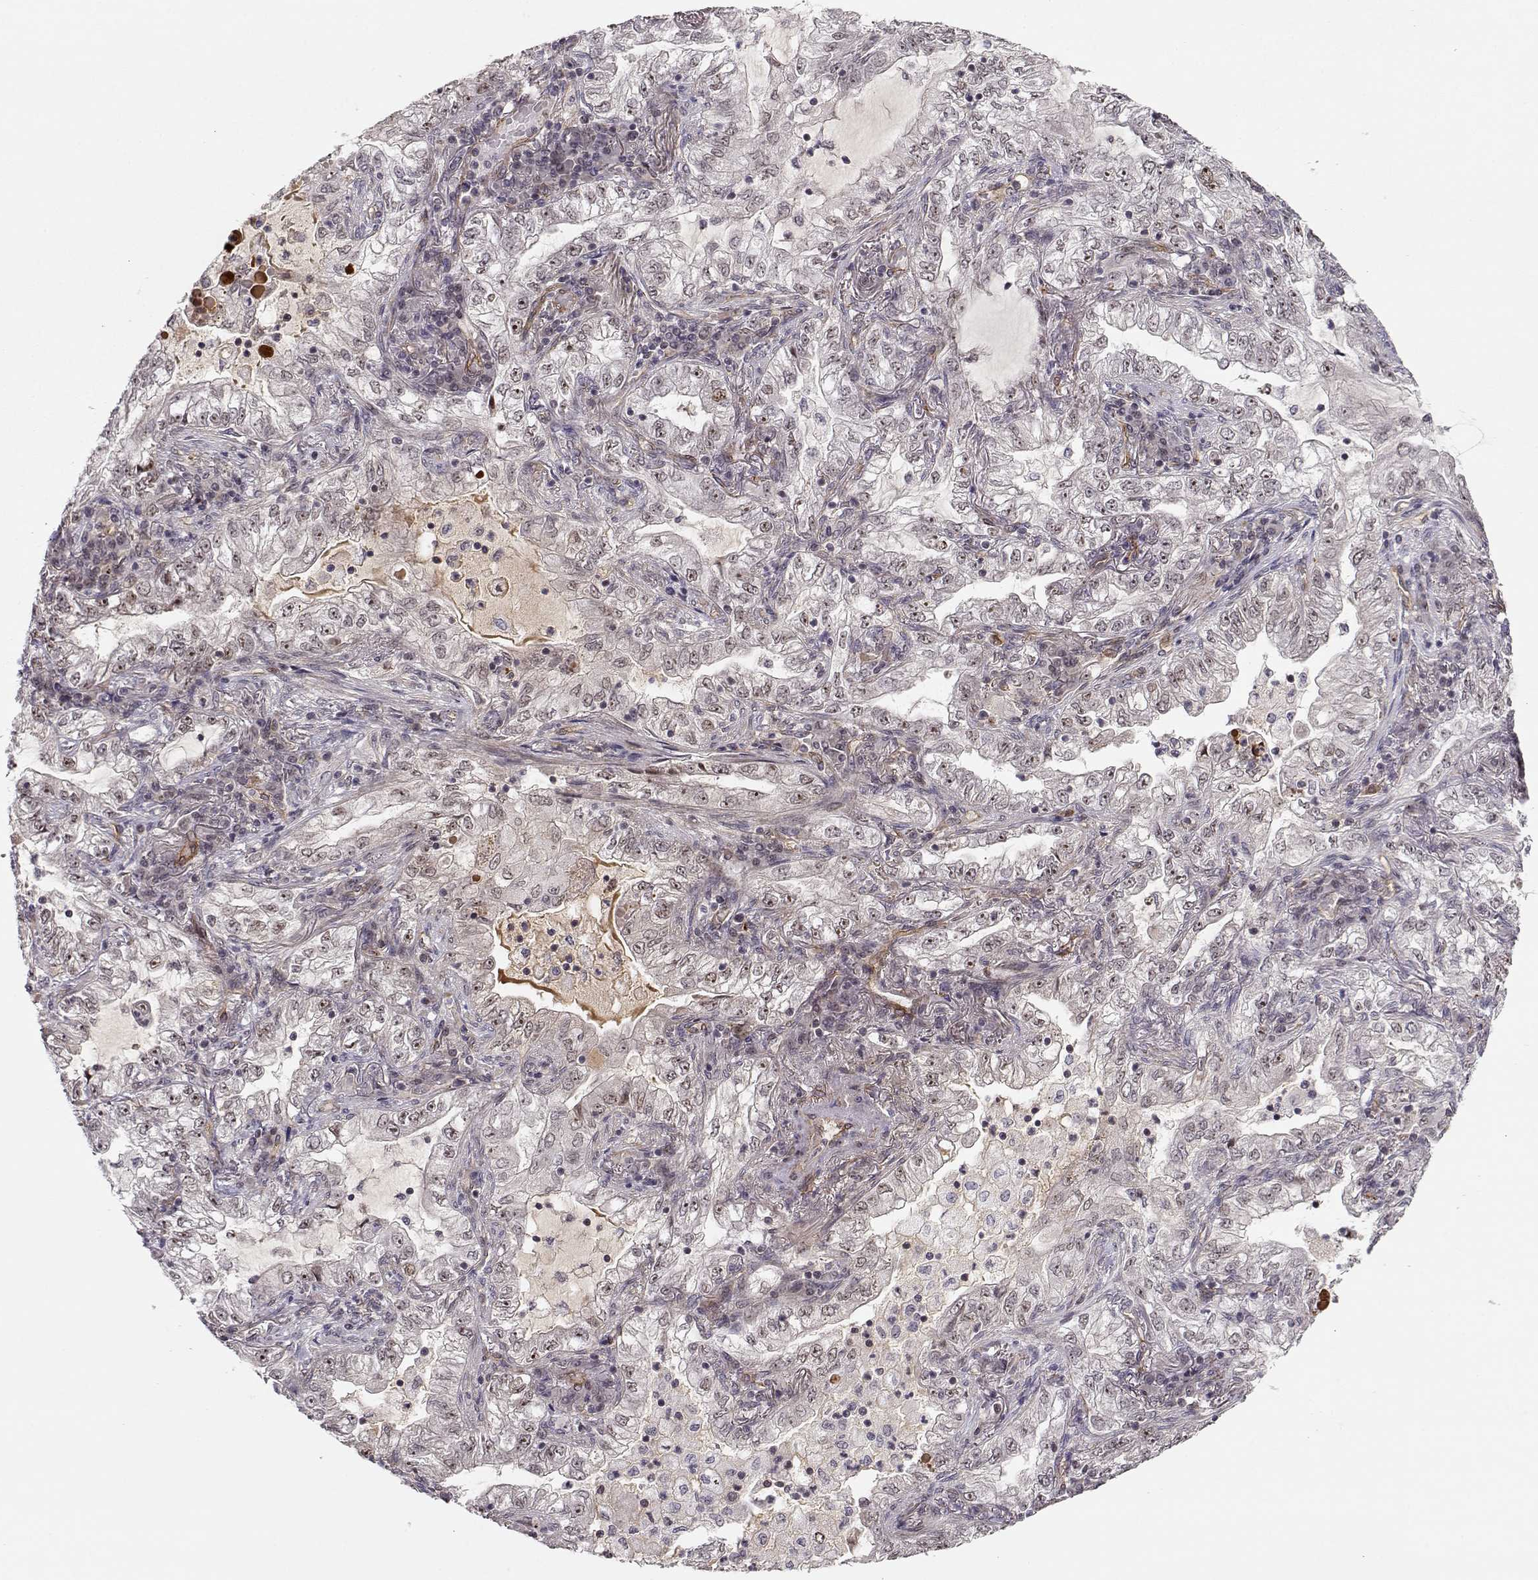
{"staining": {"intensity": "moderate", "quantity": "<25%", "location": "nuclear"}, "tissue": "lung cancer", "cell_type": "Tumor cells", "image_type": "cancer", "snomed": [{"axis": "morphology", "description": "Adenocarcinoma, NOS"}, {"axis": "topography", "description": "Lung"}], "caption": "A low amount of moderate nuclear staining is present in about <25% of tumor cells in lung cancer (adenocarcinoma) tissue.", "gene": "CIR1", "patient": {"sex": "female", "age": 73}}